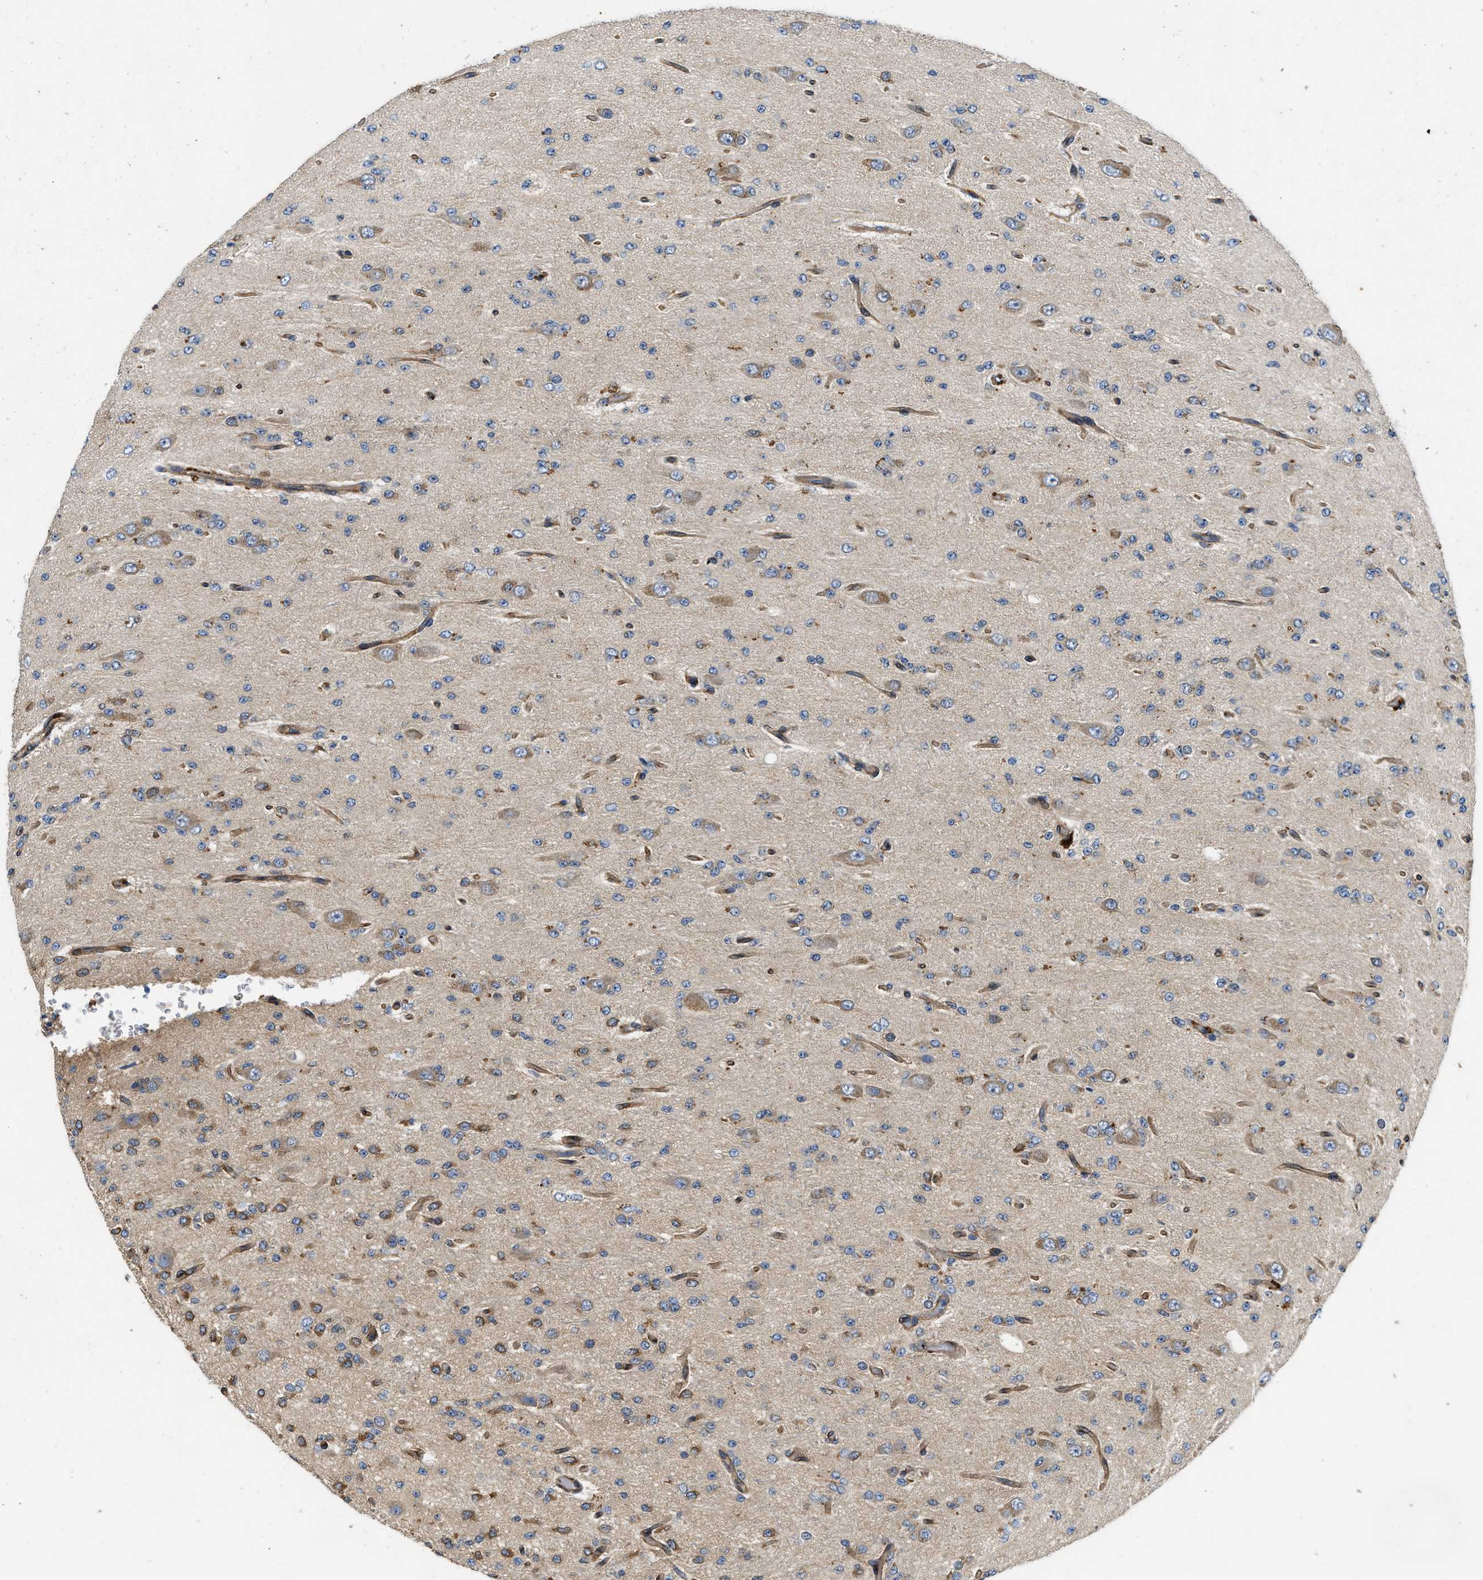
{"staining": {"intensity": "moderate", "quantity": "25%-75%", "location": "cytoplasmic/membranous"}, "tissue": "glioma", "cell_type": "Tumor cells", "image_type": "cancer", "snomed": [{"axis": "morphology", "description": "Glioma, malignant, Low grade"}, {"axis": "topography", "description": "Brain"}], "caption": "This micrograph exhibits immunohistochemistry staining of glioma, with medium moderate cytoplasmic/membranous positivity in about 25%-75% of tumor cells.", "gene": "RAPH1", "patient": {"sex": "male", "age": 38}}